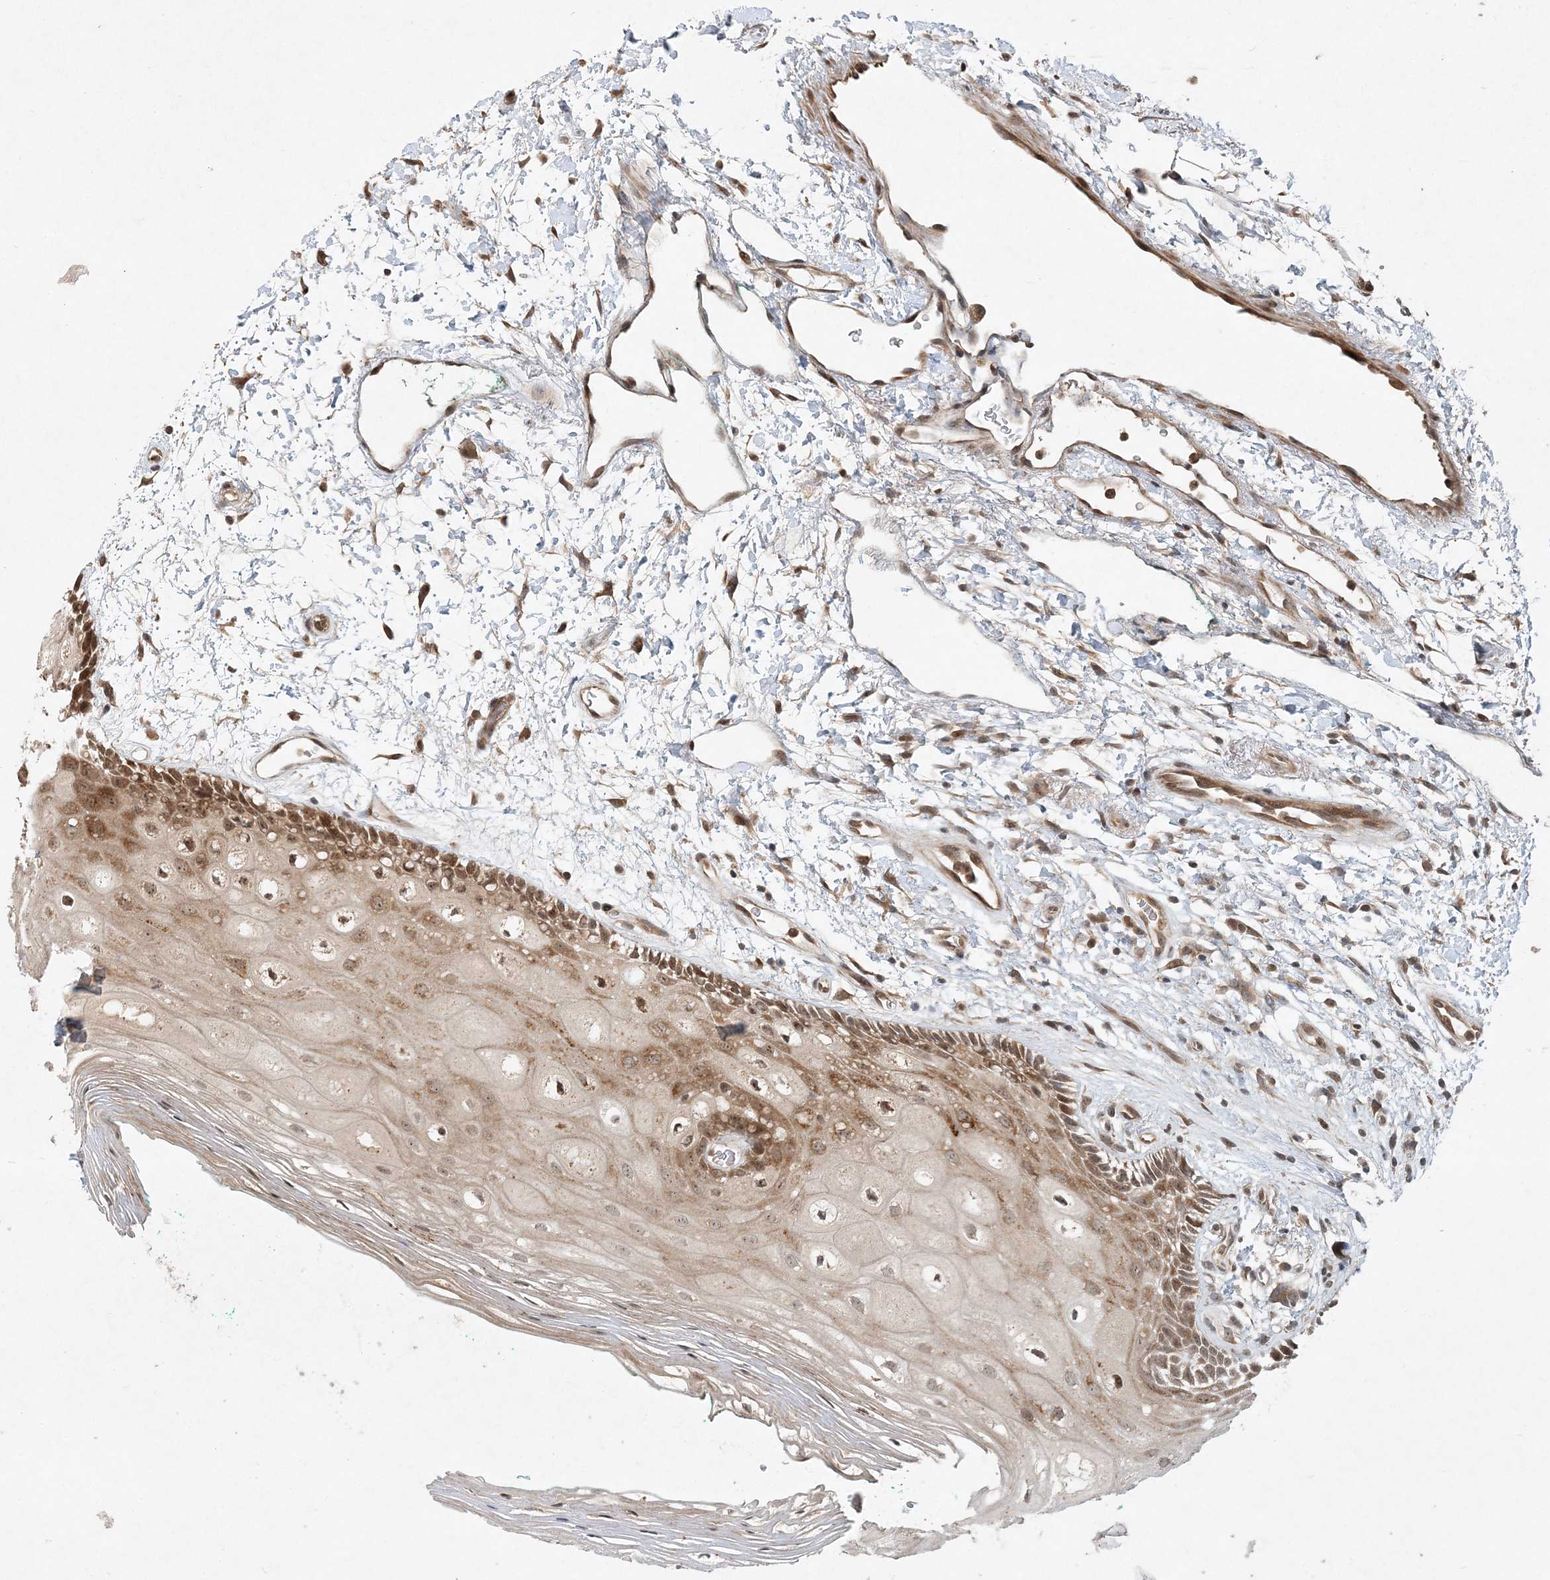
{"staining": {"intensity": "moderate", "quantity": ">75%", "location": "cytoplasmic/membranous,nuclear"}, "tissue": "oral mucosa", "cell_type": "Squamous epithelial cells", "image_type": "normal", "snomed": [{"axis": "morphology", "description": "Normal tissue, NOS"}, {"axis": "topography", "description": "Skeletal muscle"}, {"axis": "topography", "description": "Oral tissue"}, {"axis": "topography", "description": "Peripheral nerve tissue"}], "caption": "A medium amount of moderate cytoplasmic/membranous,nuclear positivity is appreciated in approximately >75% of squamous epithelial cells in unremarkable oral mucosa.", "gene": "UBR3", "patient": {"sex": "female", "age": 84}}